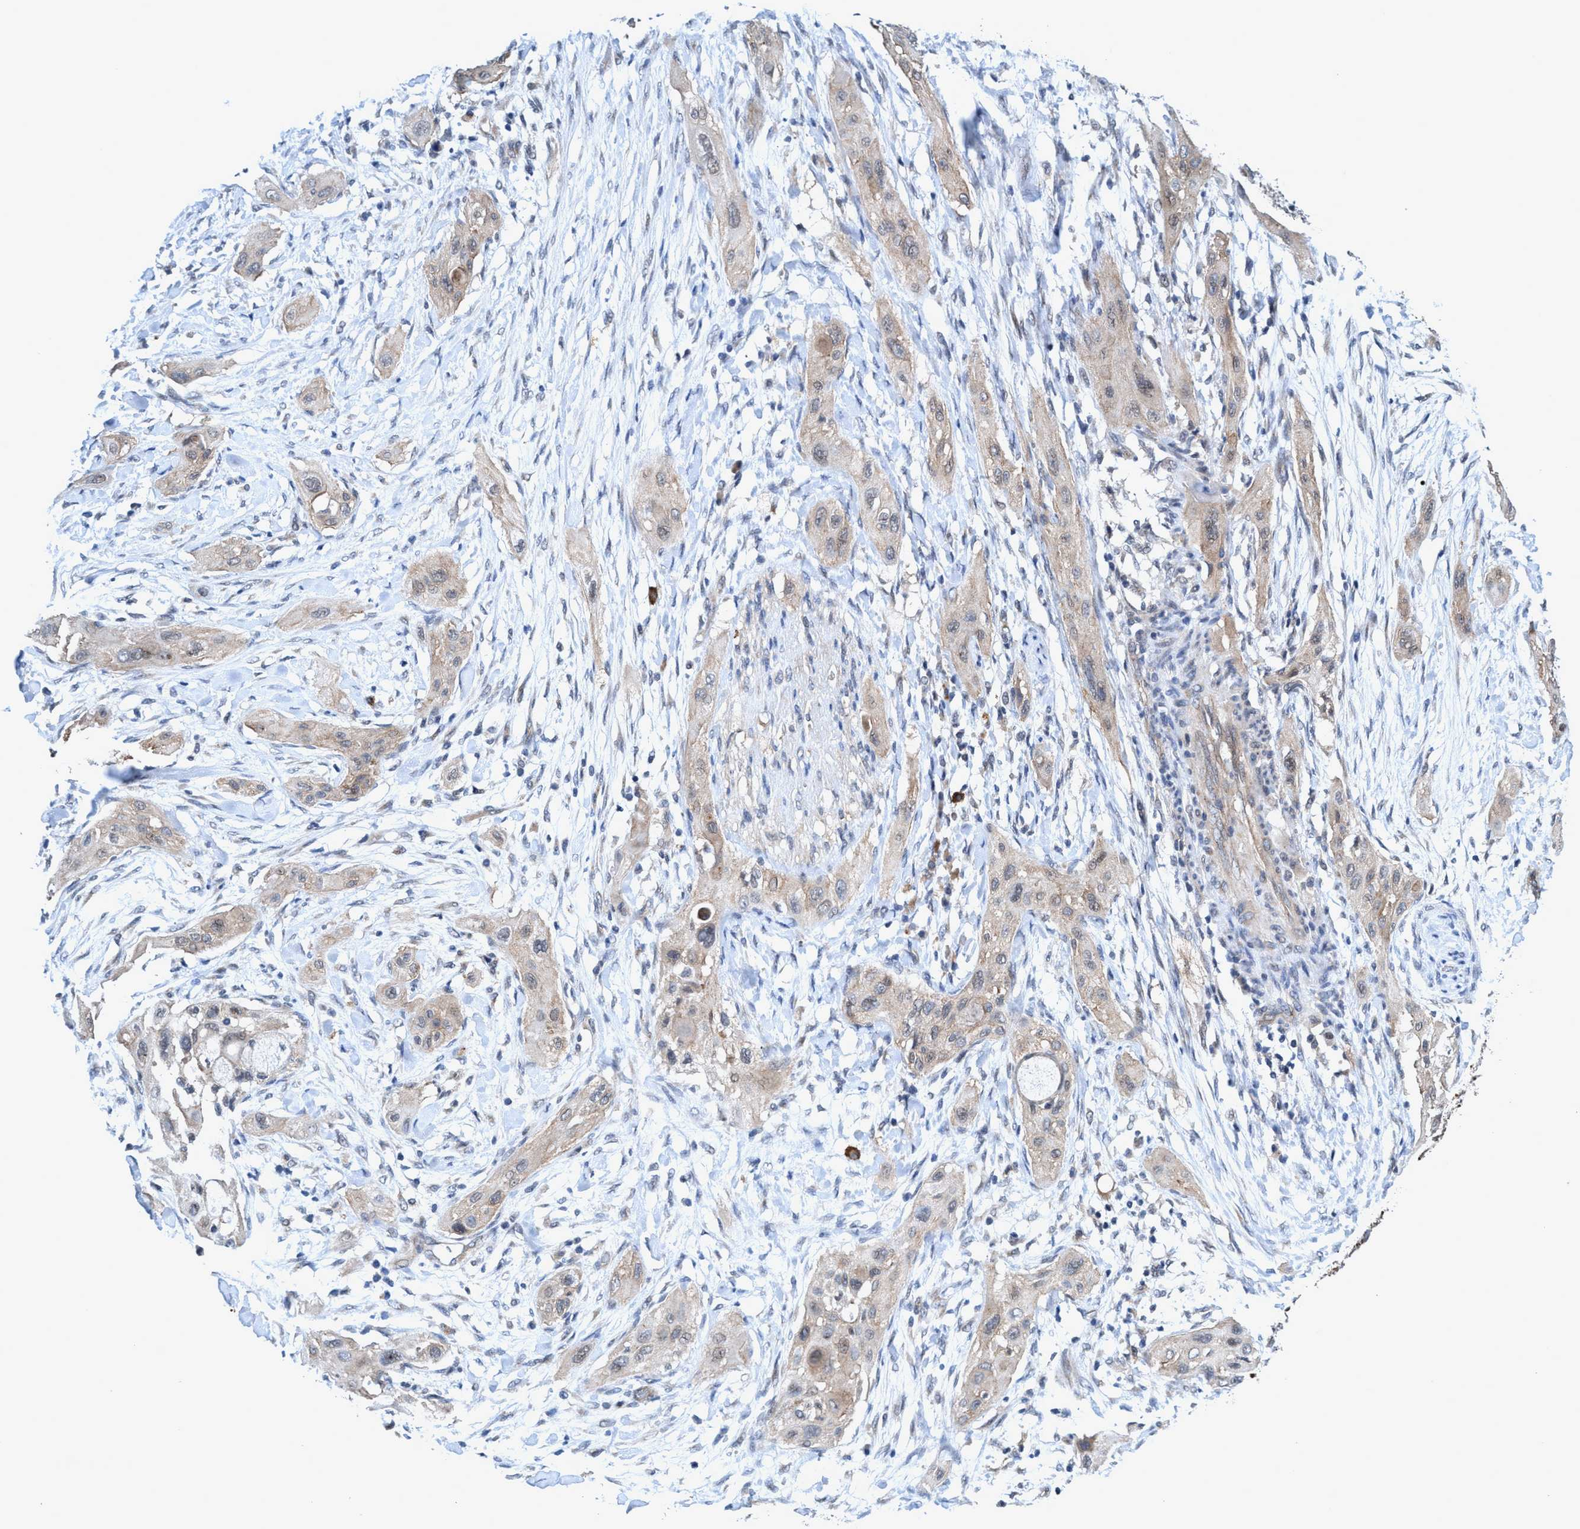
{"staining": {"intensity": "weak", "quantity": "25%-75%", "location": "cytoplasmic/membranous"}, "tissue": "lung cancer", "cell_type": "Tumor cells", "image_type": "cancer", "snomed": [{"axis": "morphology", "description": "Squamous cell carcinoma, NOS"}, {"axis": "topography", "description": "Lung"}], "caption": "IHC photomicrograph of neoplastic tissue: human lung cancer (squamous cell carcinoma) stained using IHC reveals low levels of weak protein expression localized specifically in the cytoplasmic/membranous of tumor cells, appearing as a cytoplasmic/membranous brown color.", "gene": "TRIM65", "patient": {"sex": "female", "age": 47}}